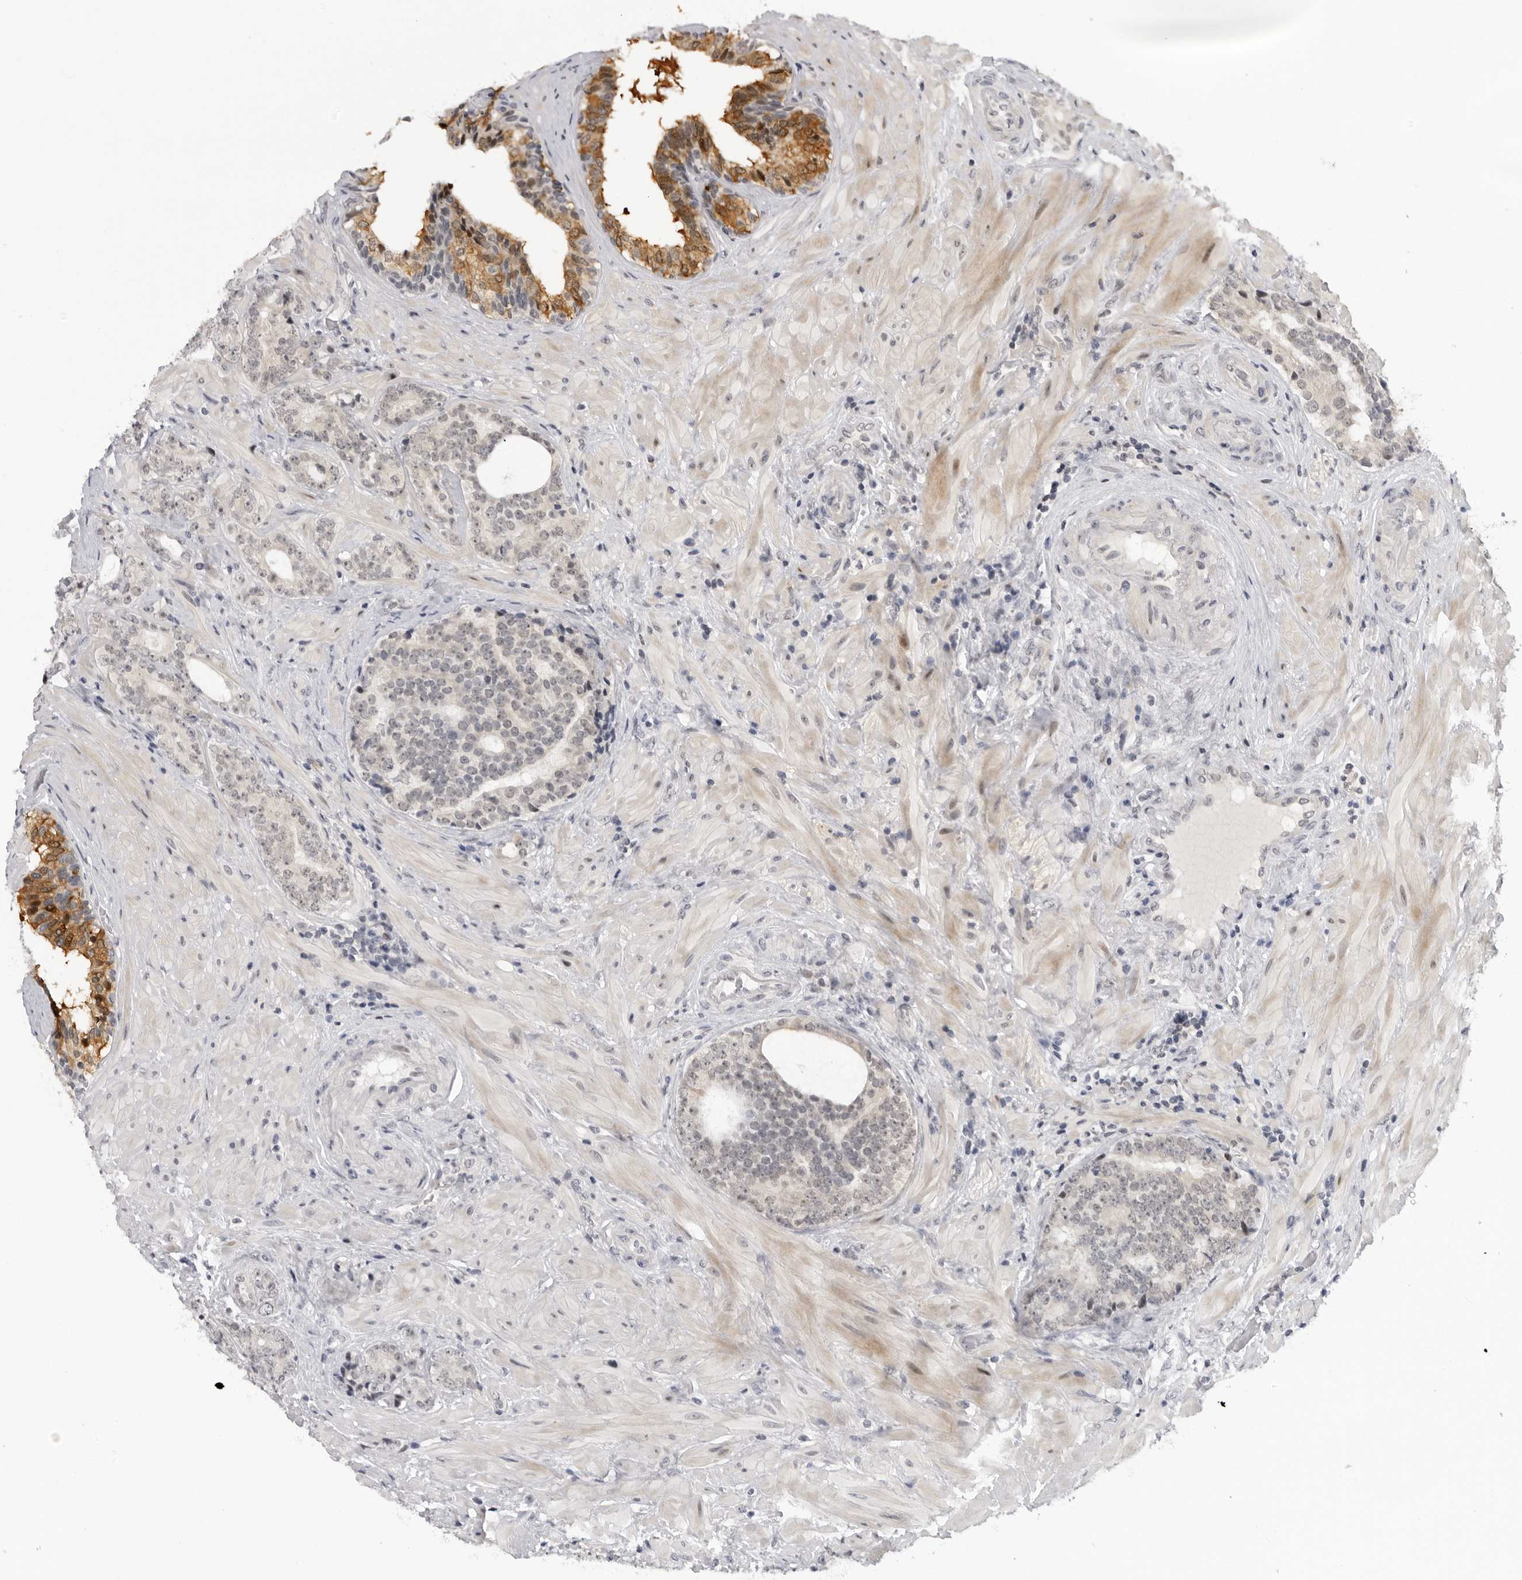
{"staining": {"intensity": "negative", "quantity": "none", "location": "none"}, "tissue": "prostate cancer", "cell_type": "Tumor cells", "image_type": "cancer", "snomed": [{"axis": "morphology", "description": "Adenocarcinoma, High grade"}, {"axis": "topography", "description": "Prostate"}], "caption": "Prostate cancer (adenocarcinoma (high-grade)) was stained to show a protein in brown. There is no significant positivity in tumor cells.", "gene": "ALPK2", "patient": {"sex": "male", "age": 56}}